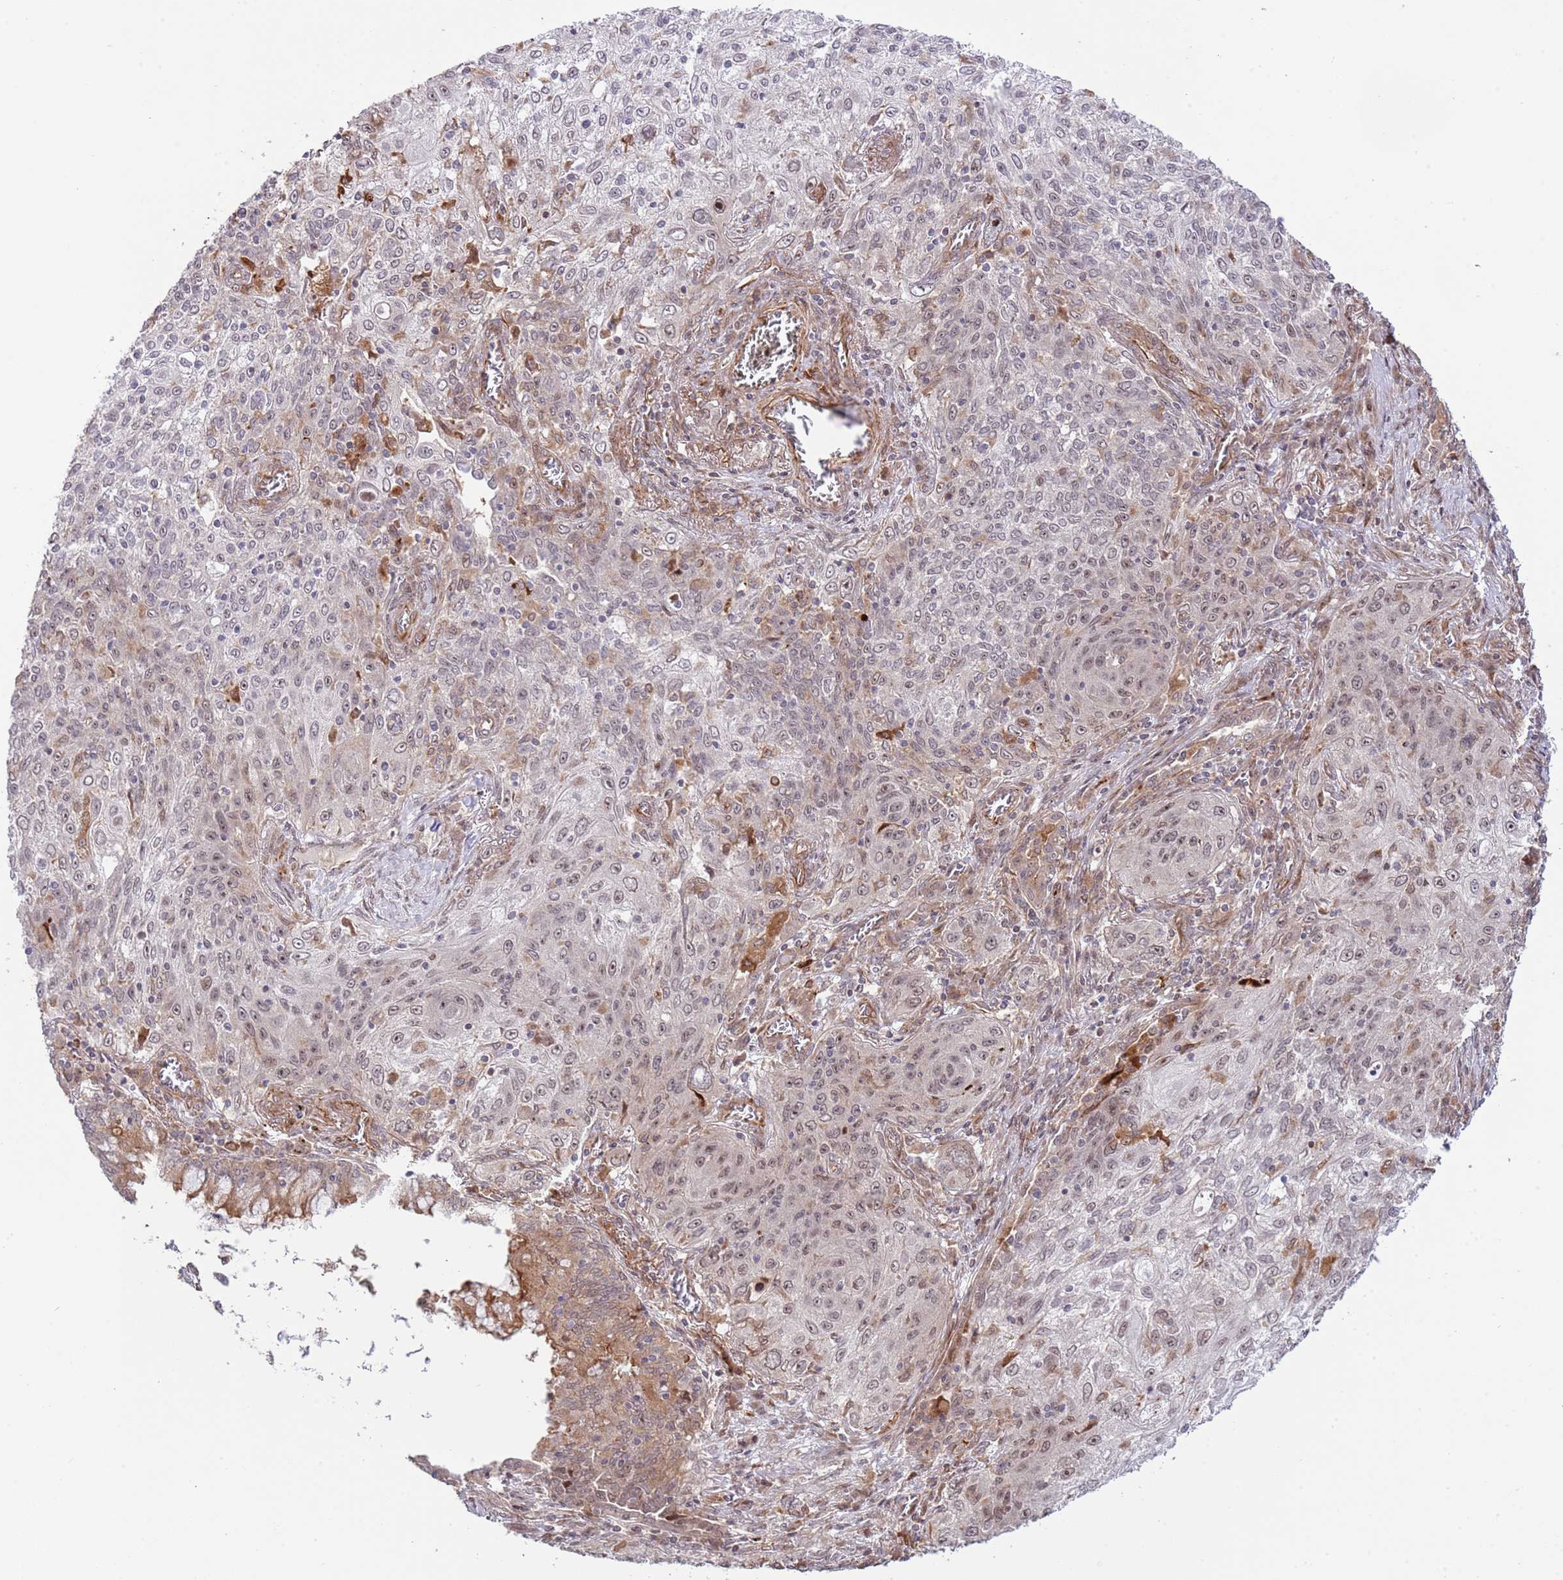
{"staining": {"intensity": "weak", "quantity": "<25%", "location": "cytoplasmic/membranous,nuclear"}, "tissue": "lung cancer", "cell_type": "Tumor cells", "image_type": "cancer", "snomed": [{"axis": "morphology", "description": "Squamous cell carcinoma, NOS"}, {"axis": "topography", "description": "Lung"}], "caption": "A high-resolution image shows IHC staining of squamous cell carcinoma (lung), which reveals no significant positivity in tumor cells. (DAB immunohistochemistry (IHC) visualized using brightfield microscopy, high magnification).", "gene": "NEK3", "patient": {"sex": "female", "age": 69}}